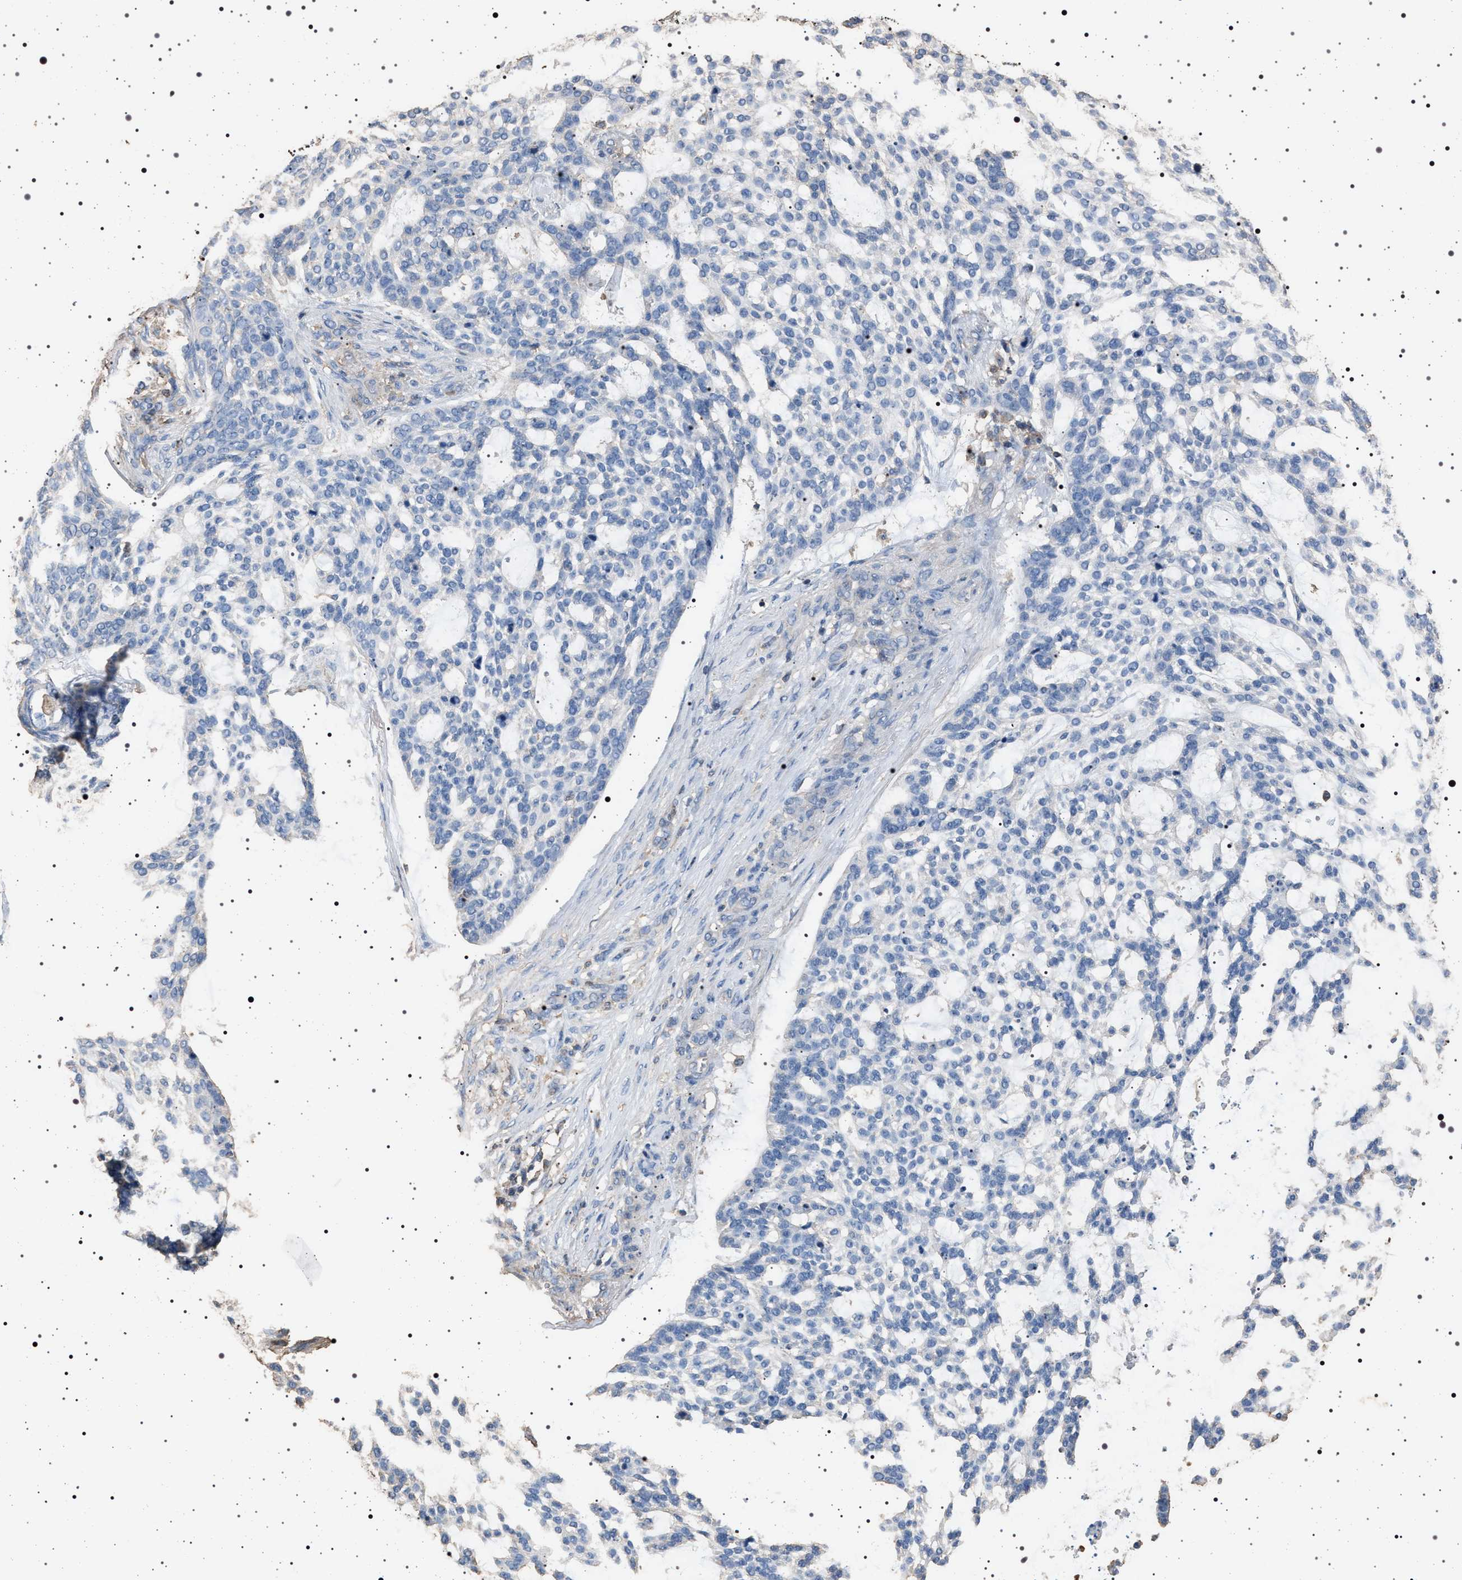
{"staining": {"intensity": "negative", "quantity": "none", "location": "none"}, "tissue": "skin cancer", "cell_type": "Tumor cells", "image_type": "cancer", "snomed": [{"axis": "morphology", "description": "Basal cell carcinoma"}, {"axis": "topography", "description": "Skin"}], "caption": "IHC histopathology image of basal cell carcinoma (skin) stained for a protein (brown), which shows no expression in tumor cells. The staining was performed using DAB (3,3'-diaminobenzidine) to visualize the protein expression in brown, while the nuclei were stained in blue with hematoxylin (Magnification: 20x).", "gene": "SMAP2", "patient": {"sex": "female", "age": 64}}